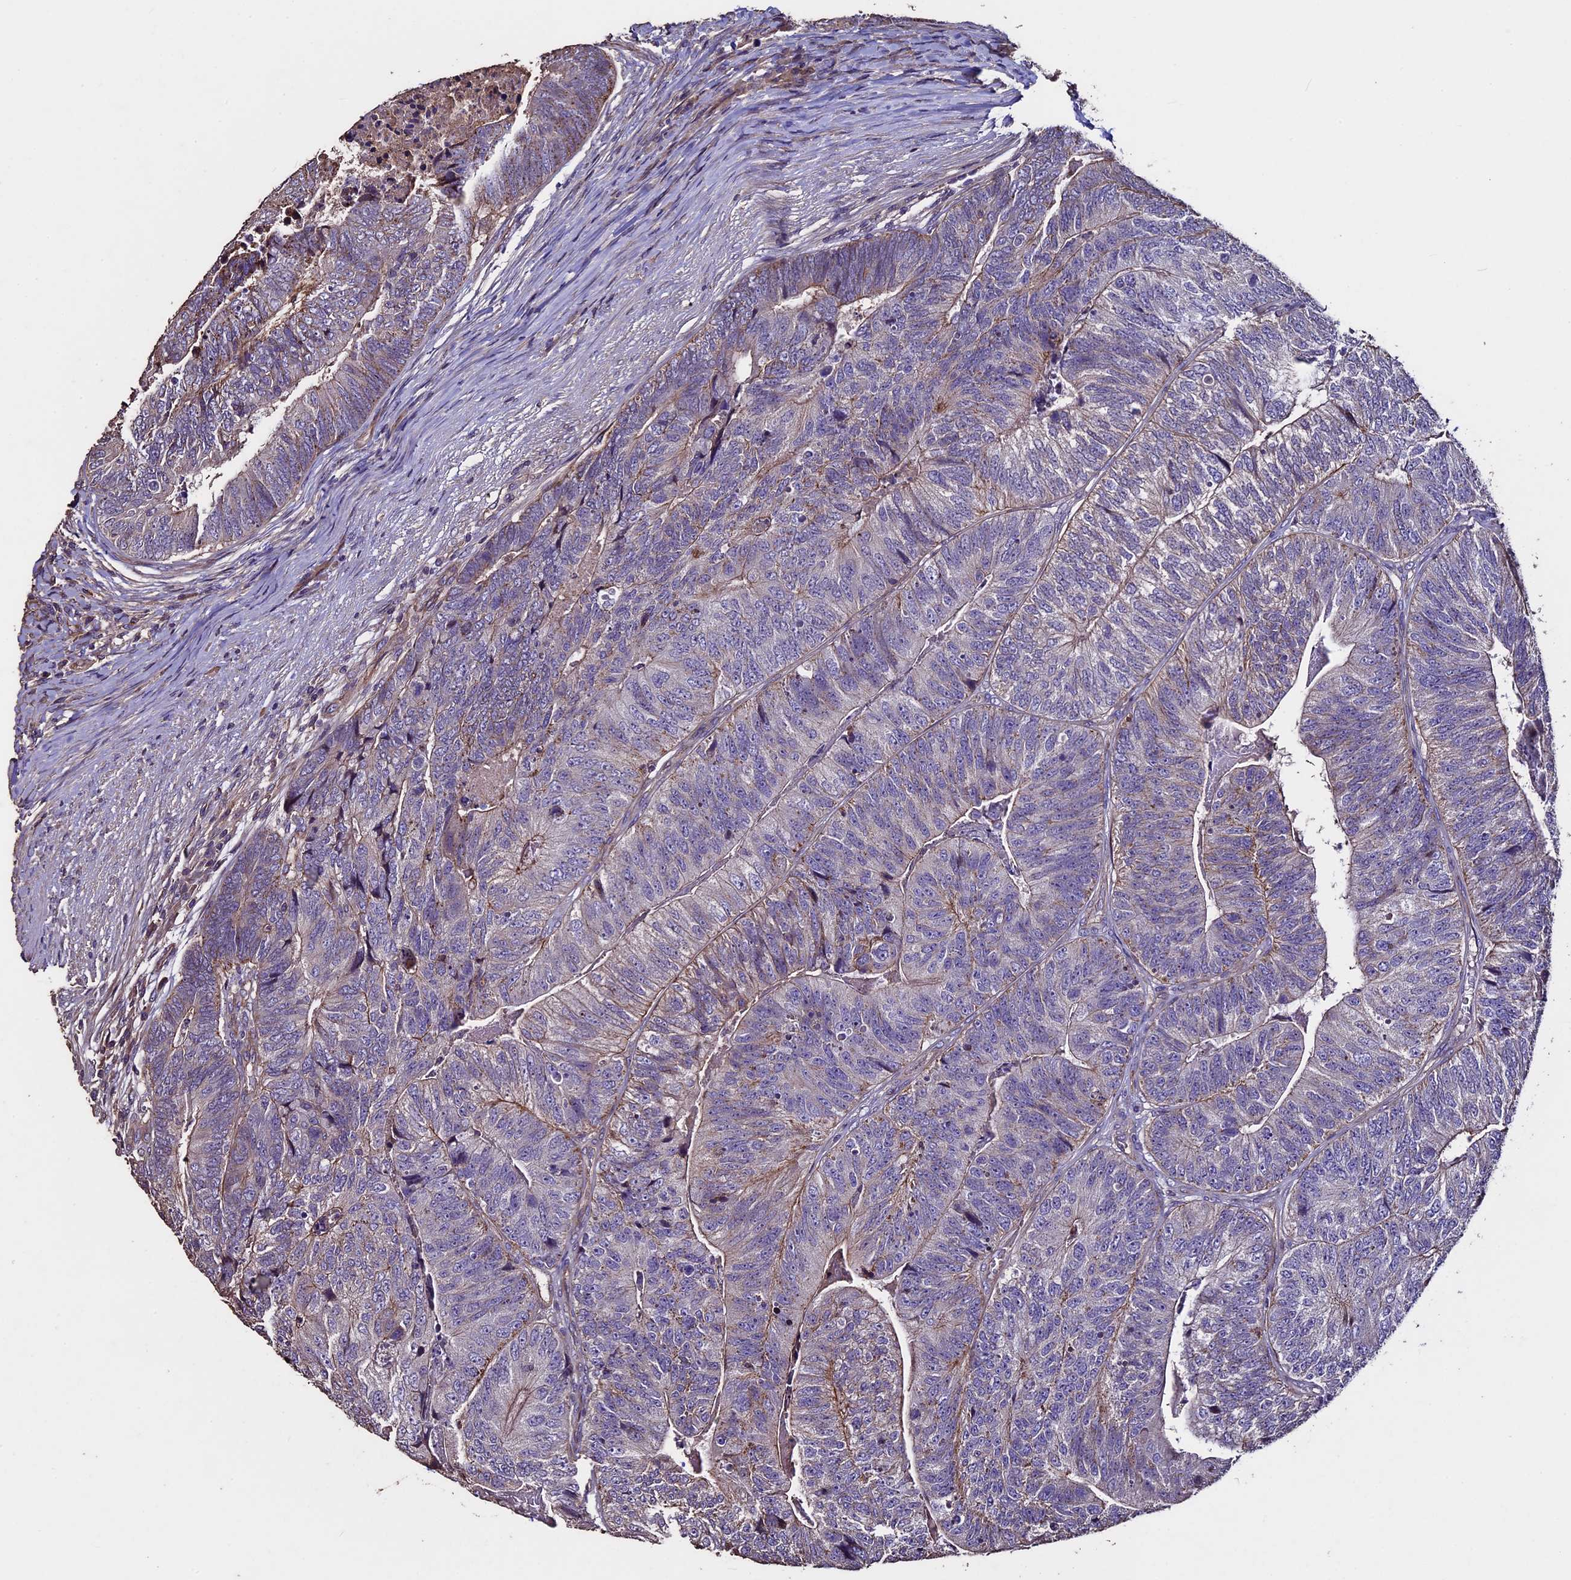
{"staining": {"intensity": "negative", "quantity": "none", "location": "none"}, "tissue": "colorectal cancer", "cell_type": "Tumor cells", "image_type": "cancer", "snomed": [{"axis": "morphology", "description": "Adenocarcinoma, NOS"}, {"axis": "topography", "description": "Colon"}], "caption": "The histopathology image shows no staining of tumor cells in adenocarcinoma (colorectal).", "gene": "USB1", "patient": {"sex": "female", "age": 67}}